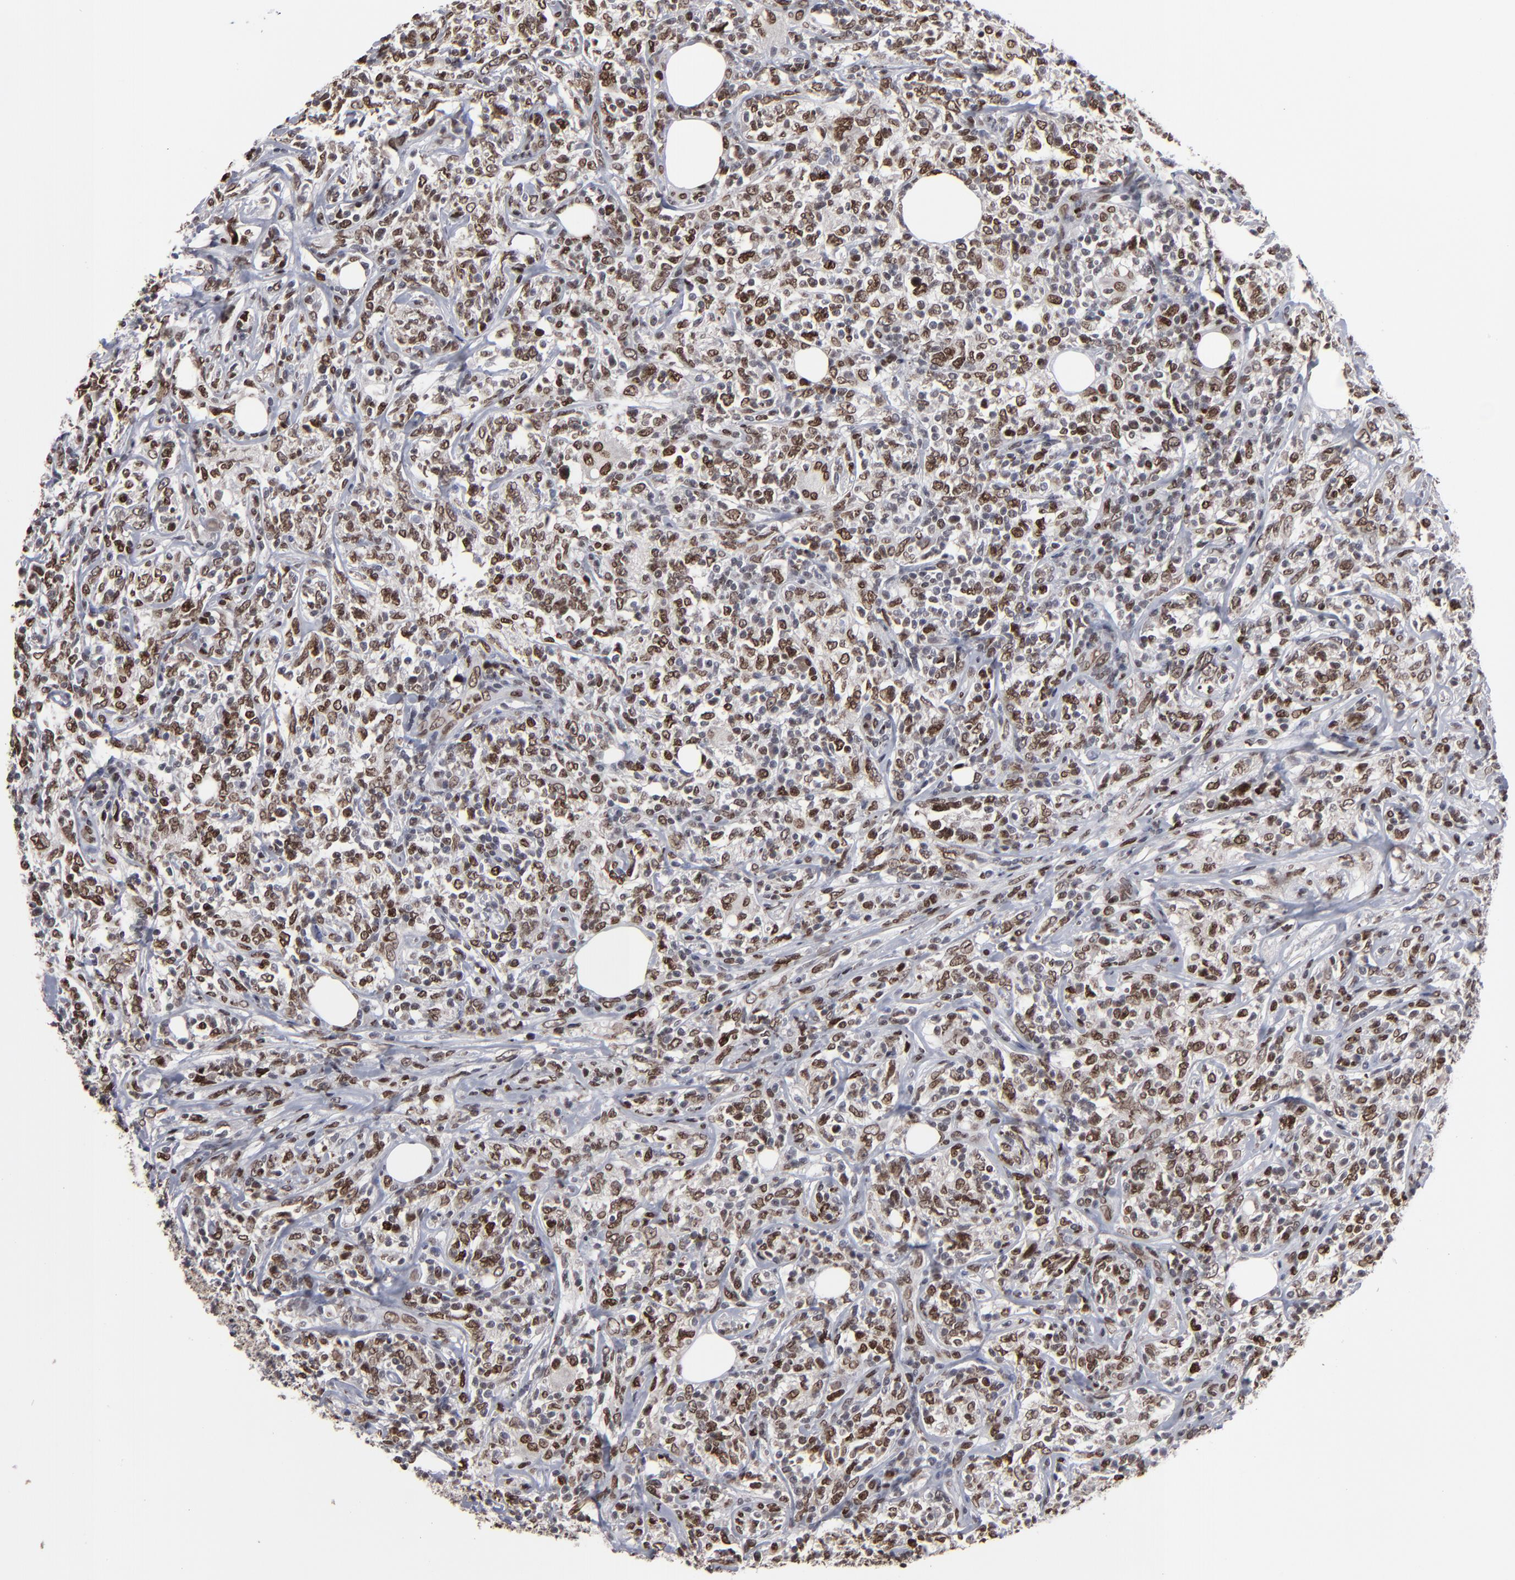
{"staining": {"intensity": "moderate", "quantity": ">75%", "location": "nuclear"}, "tissue": "lymphoma", "cell_type": "Tumor cells", "image_type": "cancer", "snomed": [{"axis": "morphology", "description": "Malignant lymphoma, non-Hodgkin's type, High grade"}, {"axis": "topography", "description": "Lymph node"}], "caption": "Tumor cells reveal moderate nuclear positivity in about >75% of cells in lymphoma.", "gene": "BAZ1A", "patient": {"sex": "female", "age": 84}}